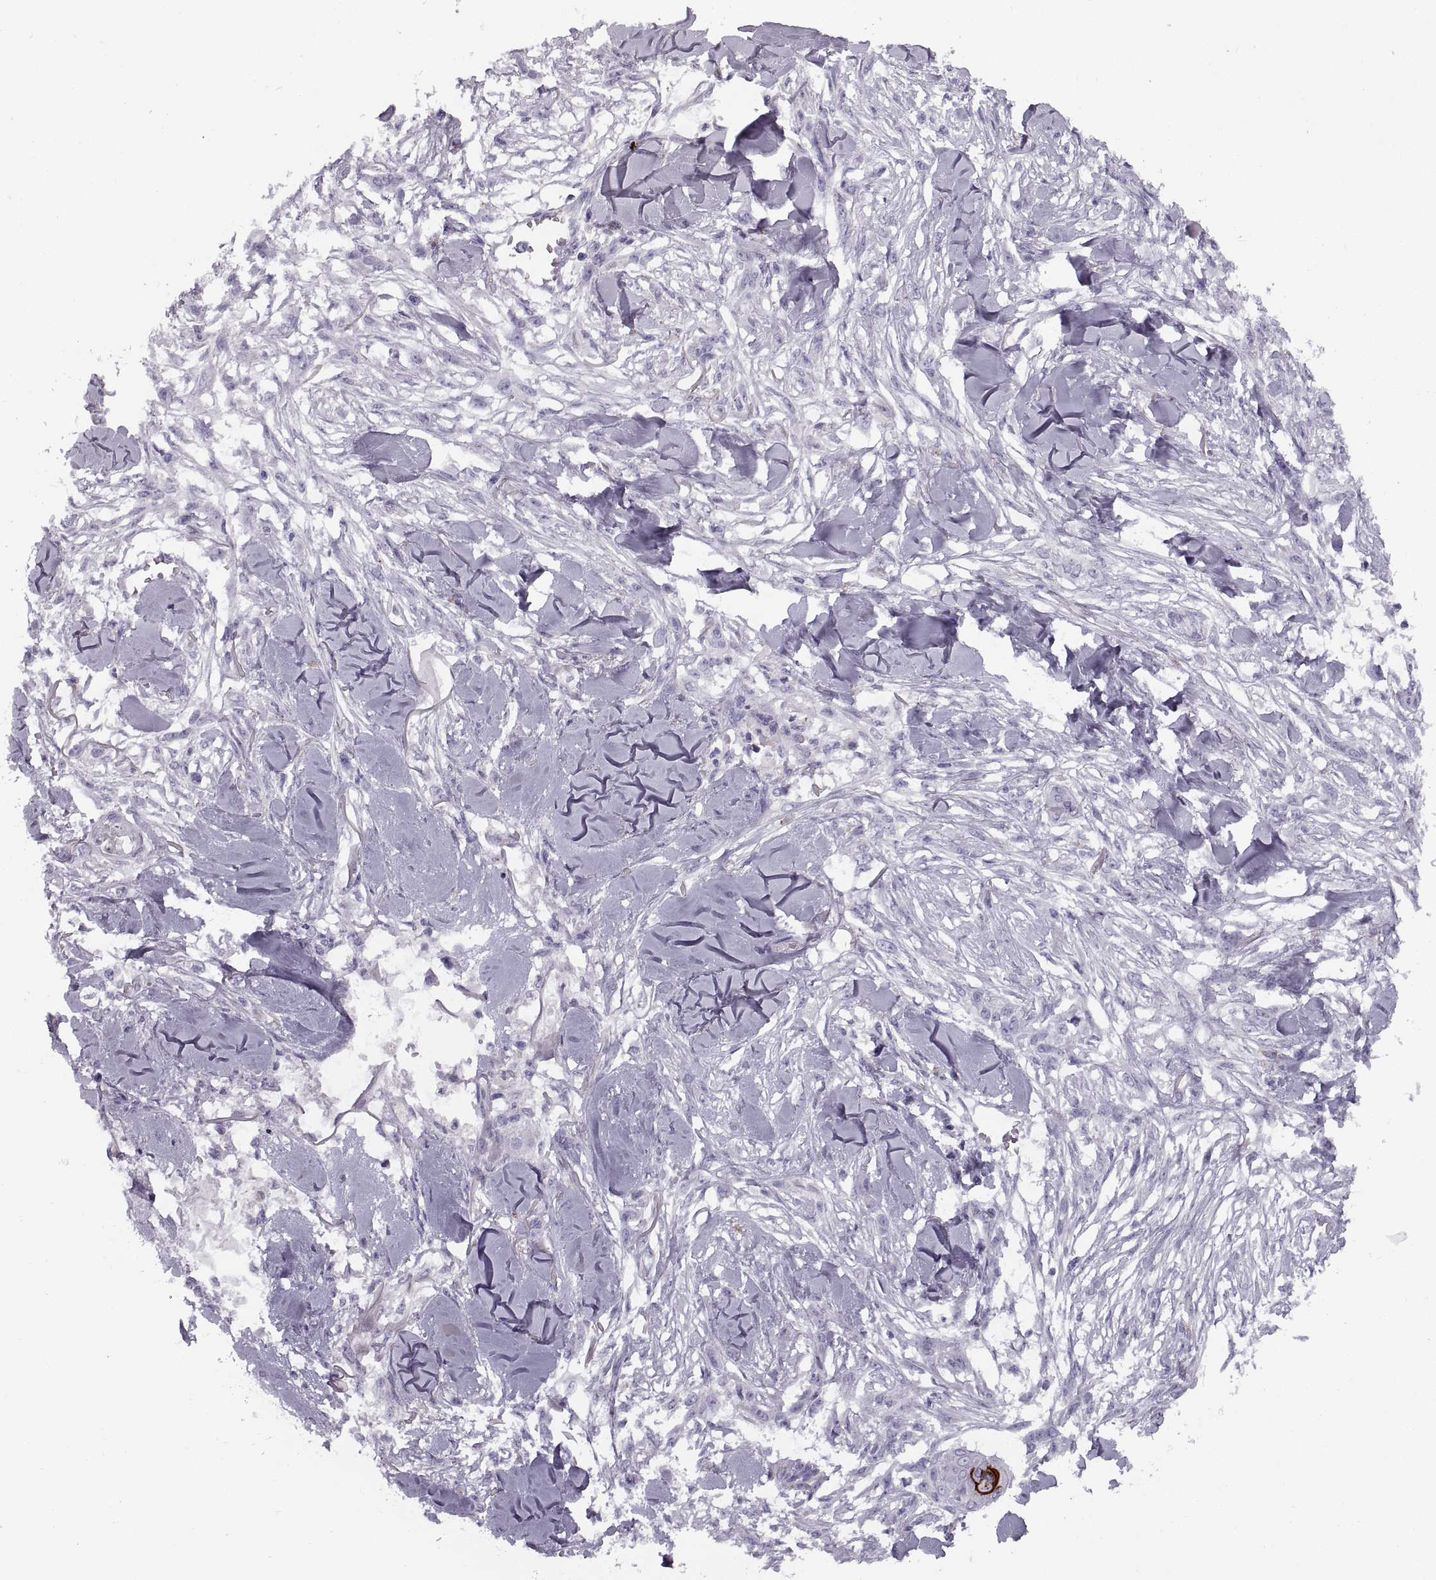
{"staining": {"intensity": "negative", "quantity": "none", "location": "none"}, "tissue": "skin cancer", "cell_type": "Tumor cells", "image_type": "cancer", "snomed": [{"axis": "morphology", "description": "Squamous cell carcinoma, NOS"}, {"axis": "topography", "description": "Skin"}], "caption": "Immunohistochemistry image of skin cancer (squamous cell carcinoma) stained for a protein (brown), which exhibits no staining in tumor cells. (Stains: DAB (3,3'-diaminobenzidine) IHC with hematoxylin counter stain, Microscopy: brightfield microscopy at high magnification).", "gene": "CALCR", "patient": {"sex": "female", "age": 59}}